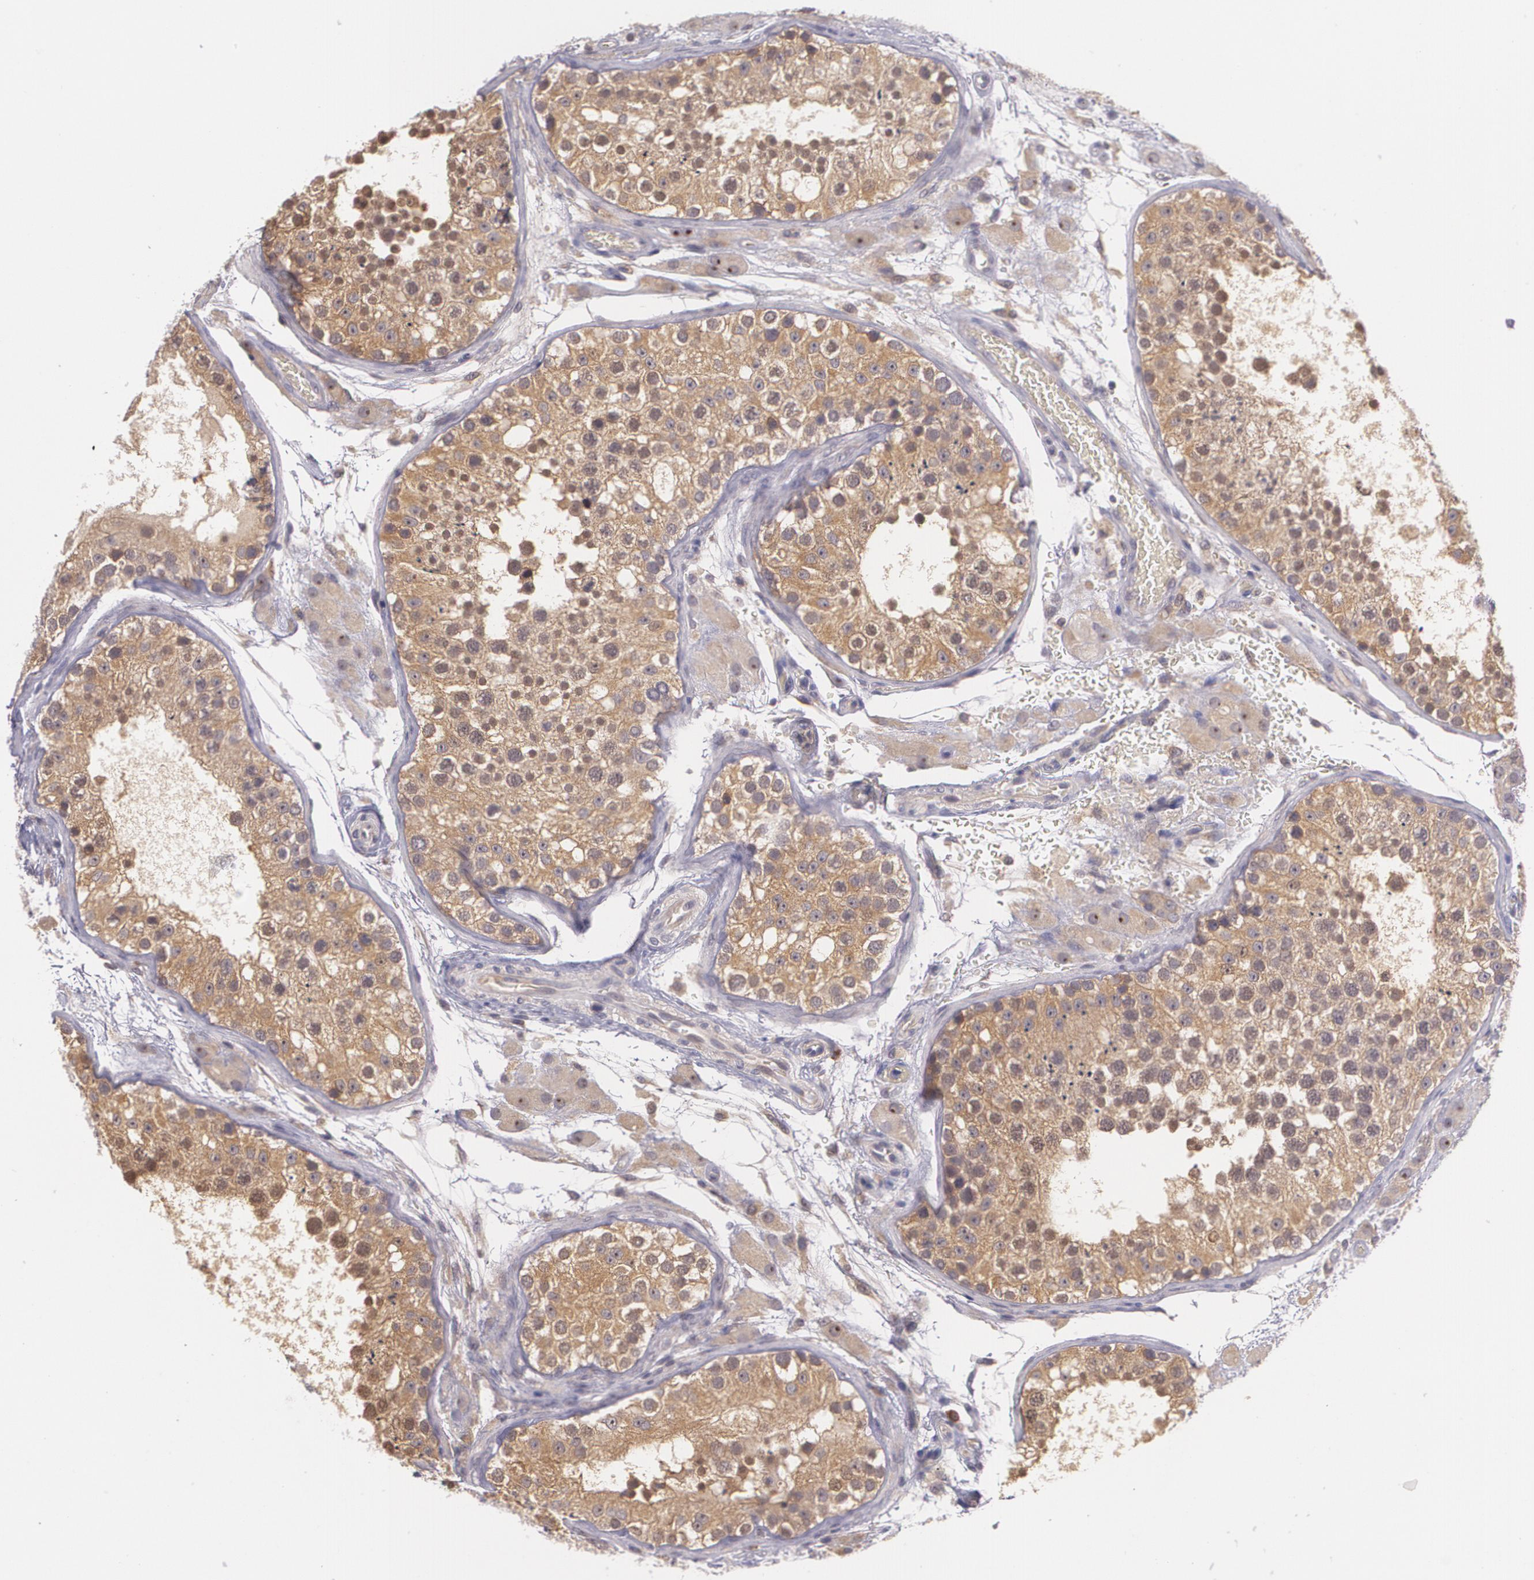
{"staining": {"intensity": "moderate", "quantity": ">75%", "location": "cytoplasmic/membranous"}, "tissue": "testis", "cell_type": "Cells in seminiferous ducts", "image_type": "normal", "snomed": [{"axis": "morphology", "description": "Normal tissue, NOS"}, {"axis": "topography", "description": "Testis"}], "caption": "Immunohistochemistry (DAB (3,3'-diaminobenzidine)) staining of unremarkable testis reveals moderate cytoplasmic/membranous protein staining in approximately >75% of cells in seminiferous ducts.", "gene": "CCL17", "patient": {"sex": "male", "age": 26}}